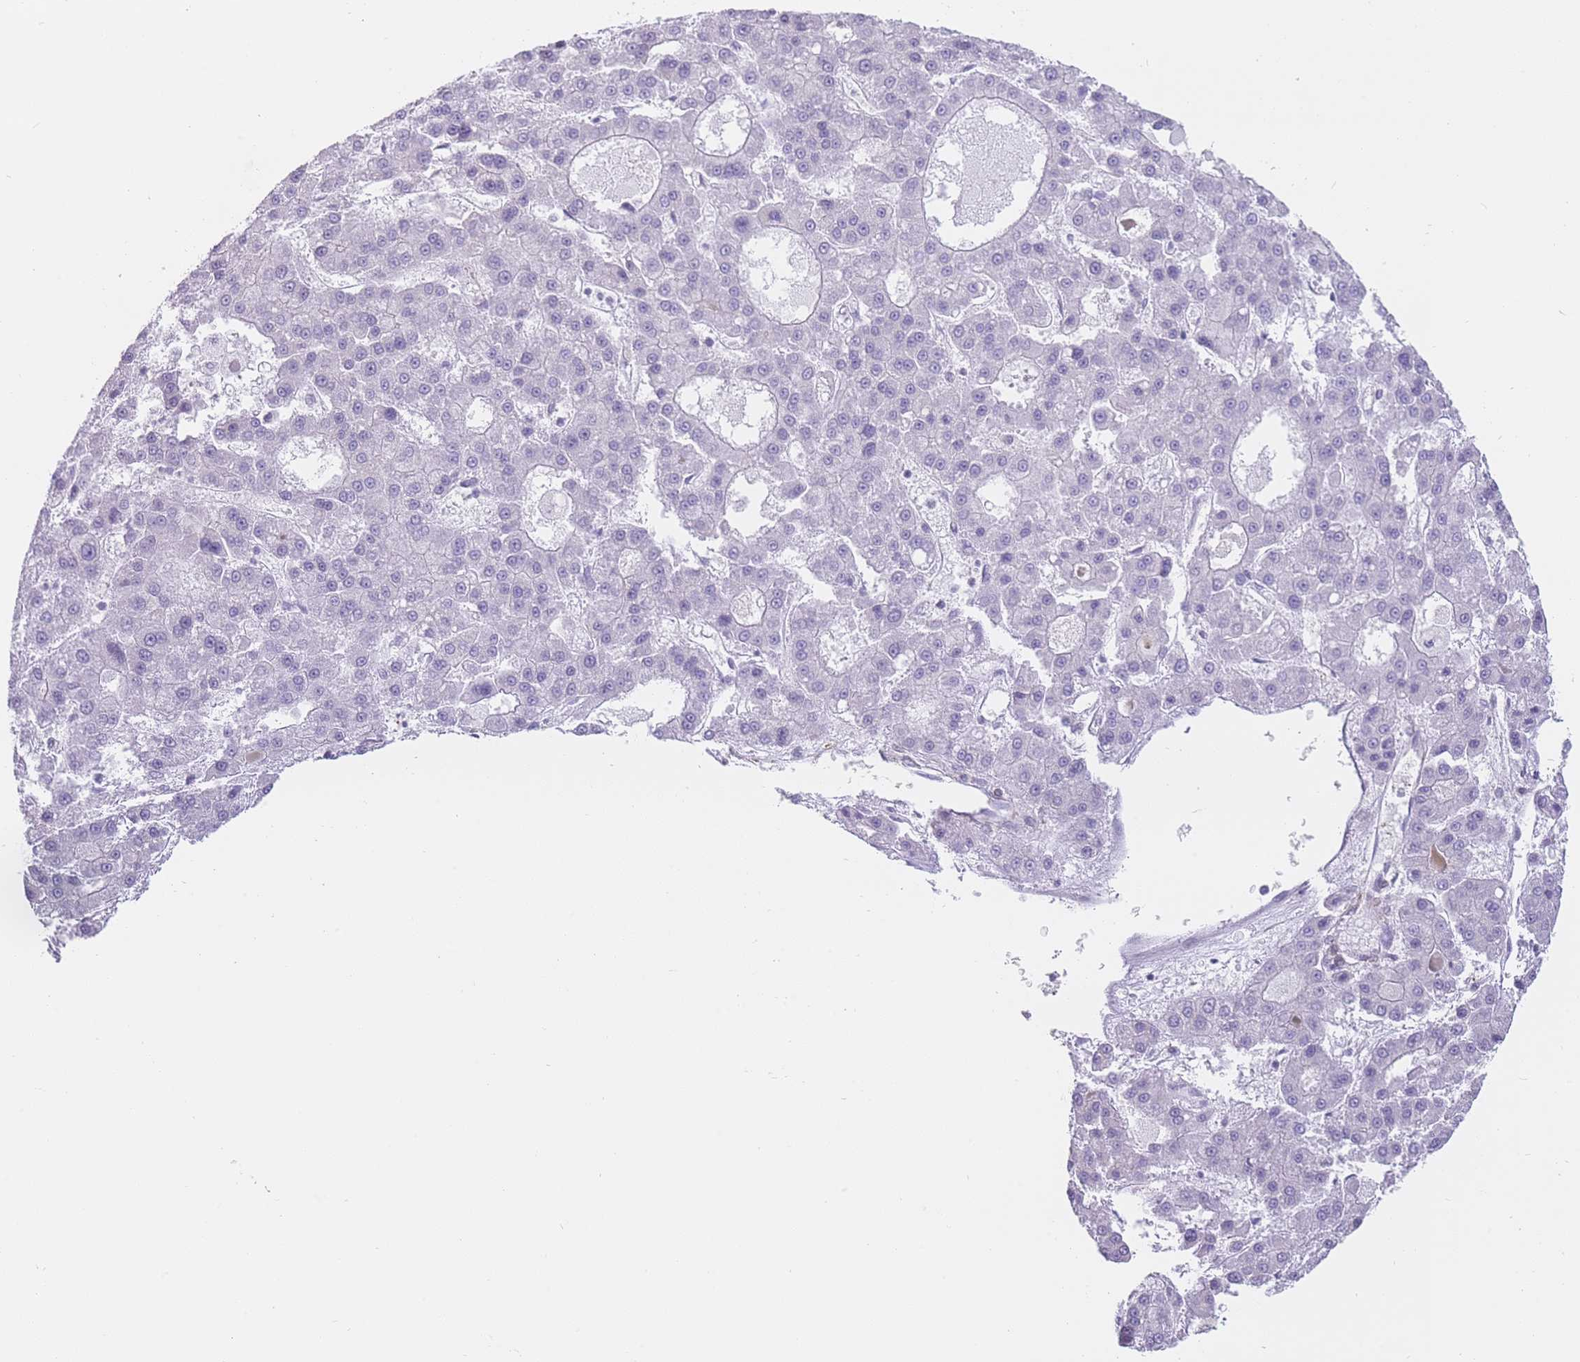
{"staining": {"intensity": "negative", "quantity": "none", "location": "none"}, "tissue": "liver cancer", "cell_type": "Tumor cells", "image_type": "cancer", "snomed": [{"axis": "morphology", "description": "Carcinoma, Hepatocellular, NOS"}, {"axis": "topography", "description": "Liver"}], "caption": "Tumor cells show no significant protein positivity in hepatocellular carcinoma (liver).", "gene": "OR11H12", "patient": {"sex": "male", "age": 70}}